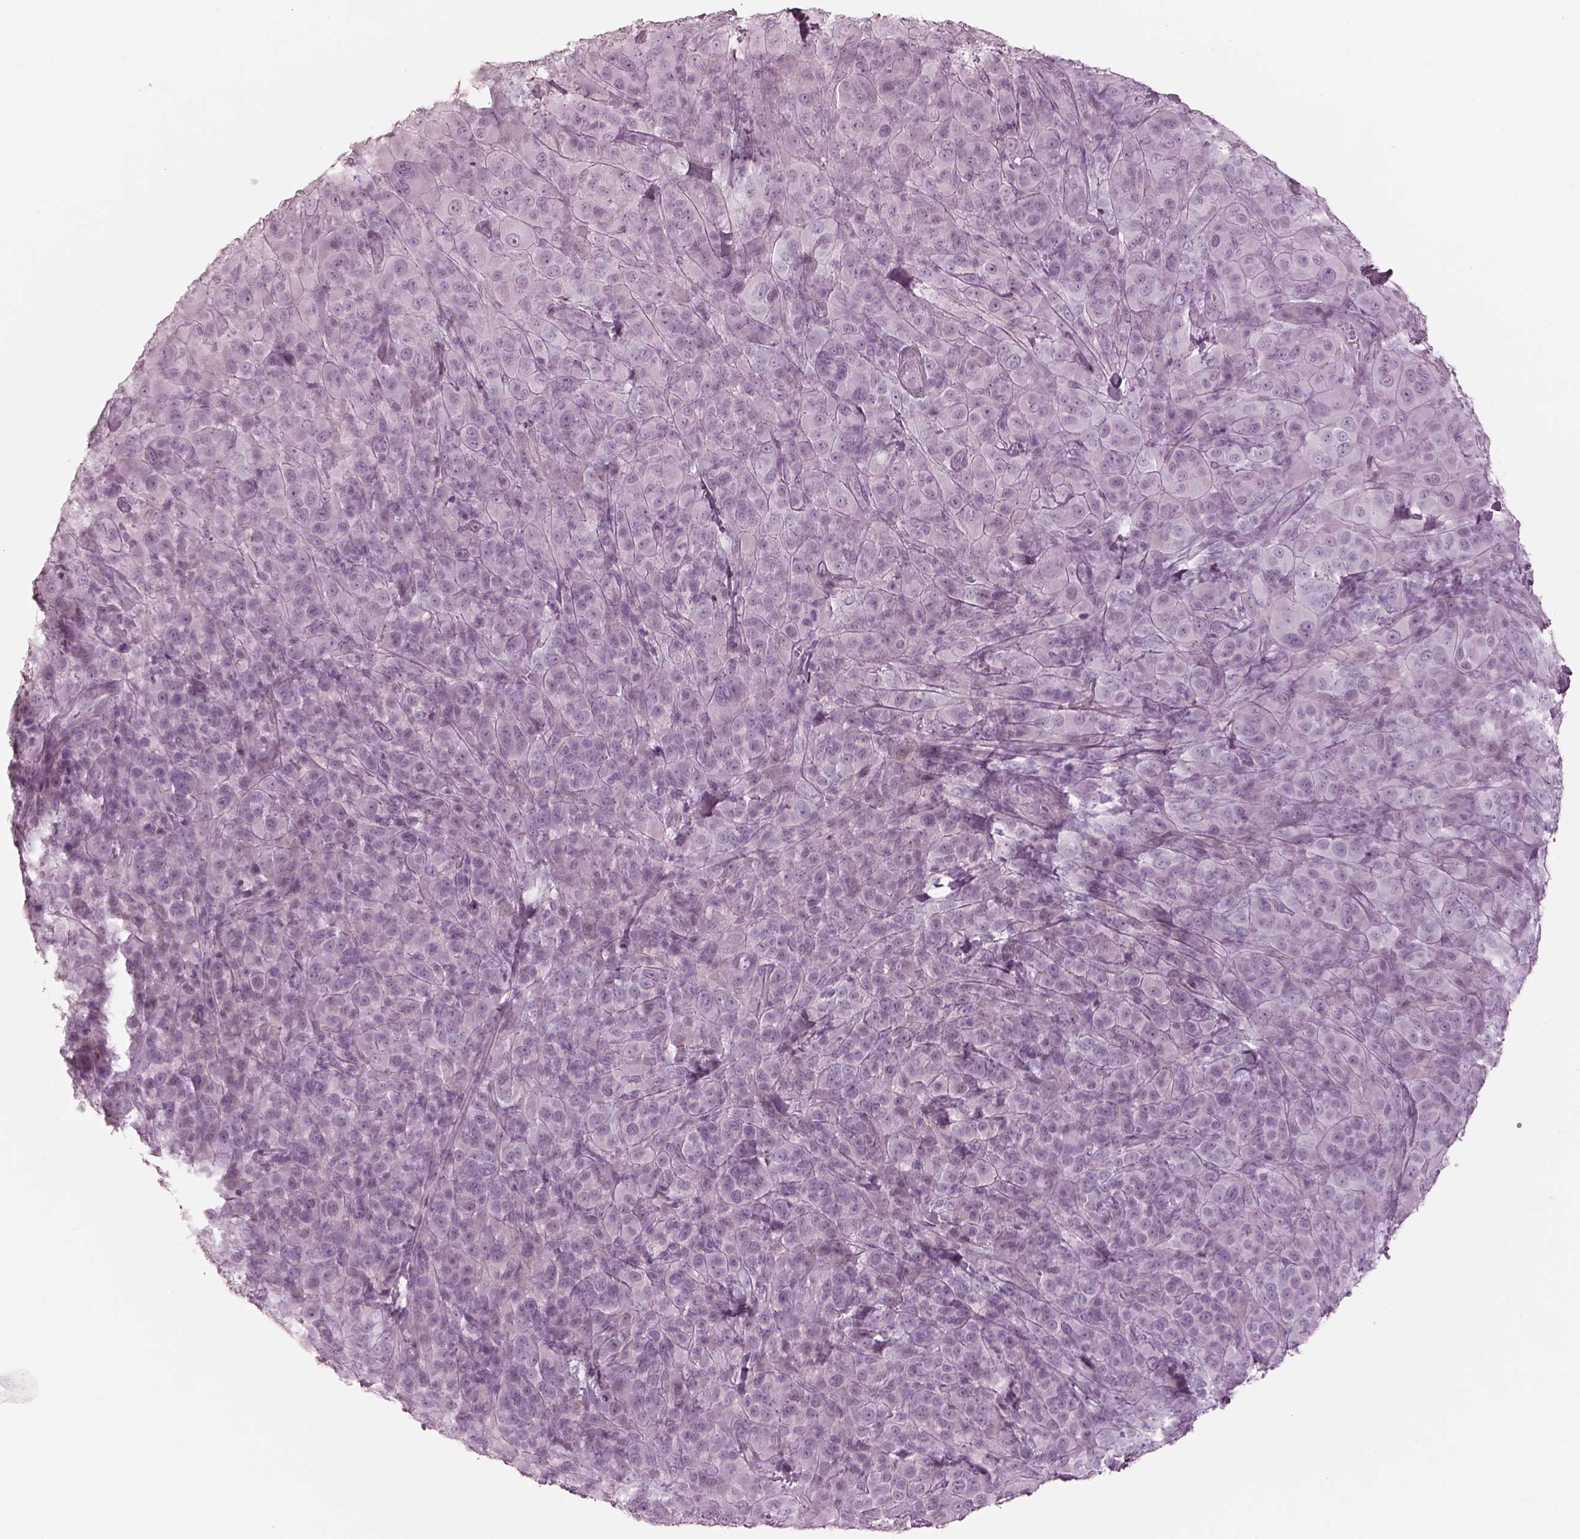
{"staining": {"intensity": "negative", "quantity": "none", "location": "none"}, "tissue": "melanoma", "cell_type": "Tumor cells", "image_type": "cancer", "snomed": [{"axis": "morphology", "description": "Malignant melanoma, NOS"}, {"axis": "topography", "description": "Skin"}], "caption": "Immunohistochemical staining of malignant melanoma shows no significant positivity in tumor cells.", "gene": "OPN4", "patient": {"sex": "female", "age": 87}}